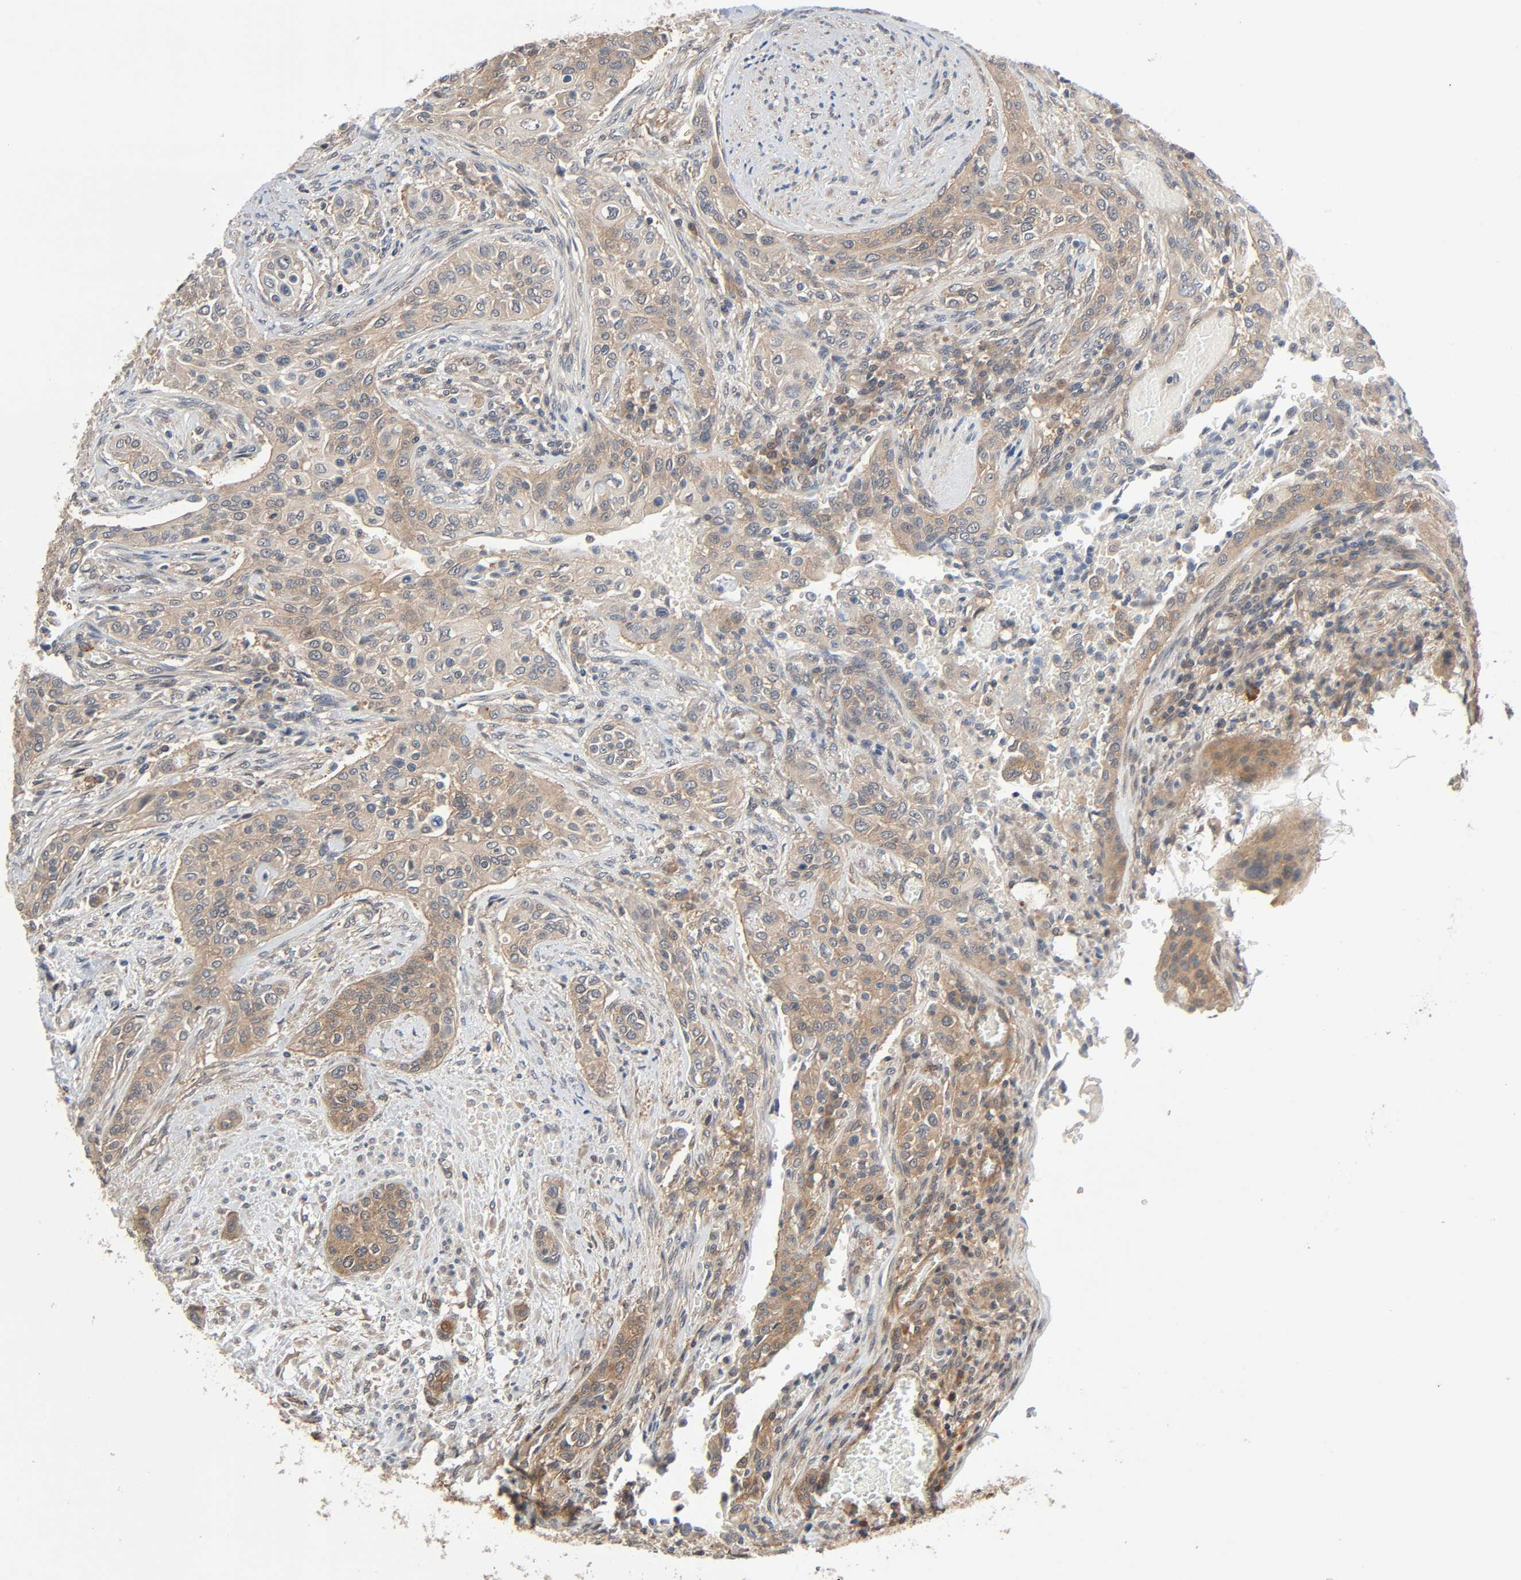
{"staining": {"intensity": "moderate", "quantity": ">75%", "location": "cytoplasmic/membranous"}, "tissue": "urothelial cancer", "cell_type": "Tumor cells", "image_type": "cancer", "snomed": [{"axis": "morphology", "description": "Urothelial carcinoma, High grade"}, {"axis": "topography", "description": "Urinary bladder"}], "caption": "Immunohistochemistry image of neoplastic tissue: human urothelial cancer stained using immunohistochemistry (IHC) reveals medium levels of moderate protein expression localized specifically in the cytoplasmic/membranous of tumor cells, appearing as a cytoplasmic/membranous brown color.", "gene": "PPP2R1B", "patient": {"sex": "male", "age": 74}}